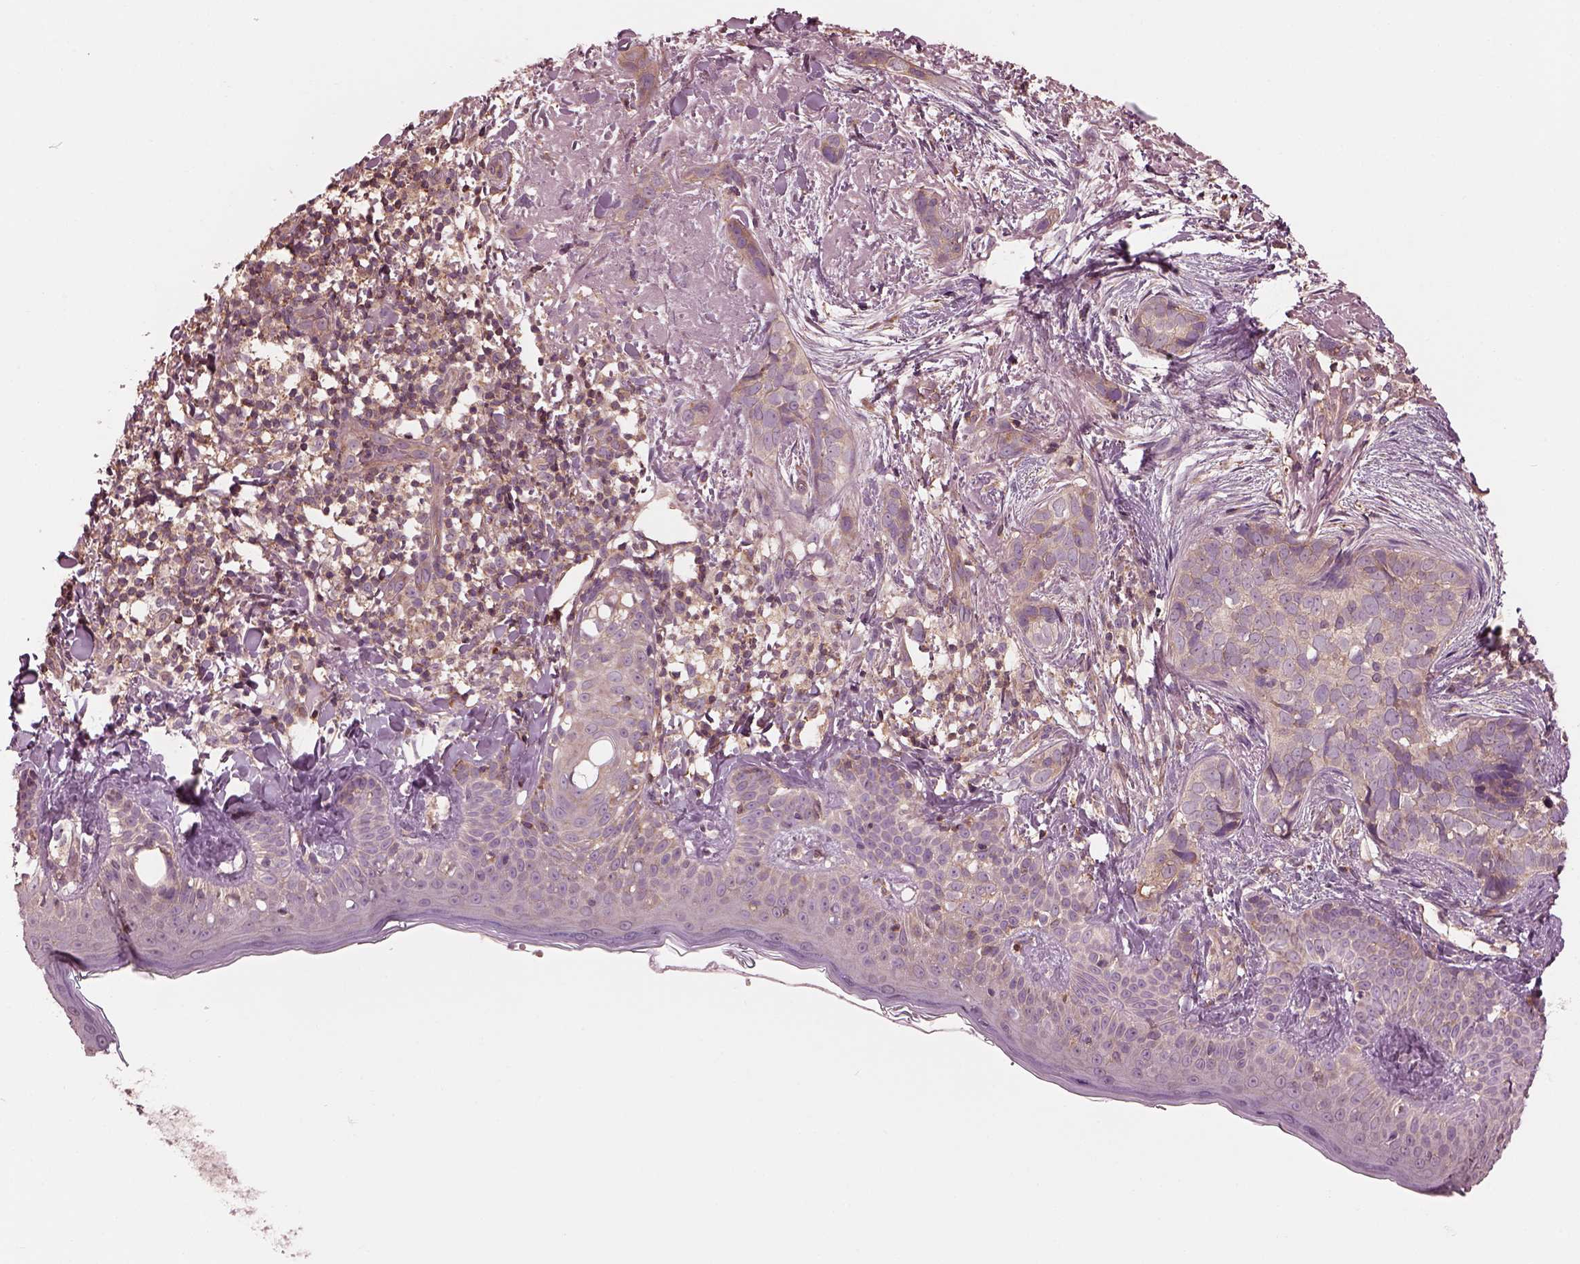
{"staining": {"intensity": "moderate", "quantity": "<25%", "location": "cytoplasmic/membranous"}, "tissue": "skin cancer", "cell_type": "Tumor cells", "image_type": "cancer", "snomed": [{"axis": "morphology", "description": "Basal cell carcinoma"}, {"axis": "topography", "description": "Skin"}], "caption": "Immunohistochemistry (IHC) (DAB) staining of basal cell carcinoma (skin) shows moderate cytoplasmic/membranous protein positivity in about <25% of tumor cells.", "gene": "STK33", "patient": {"sex": "male", "age": 87}}